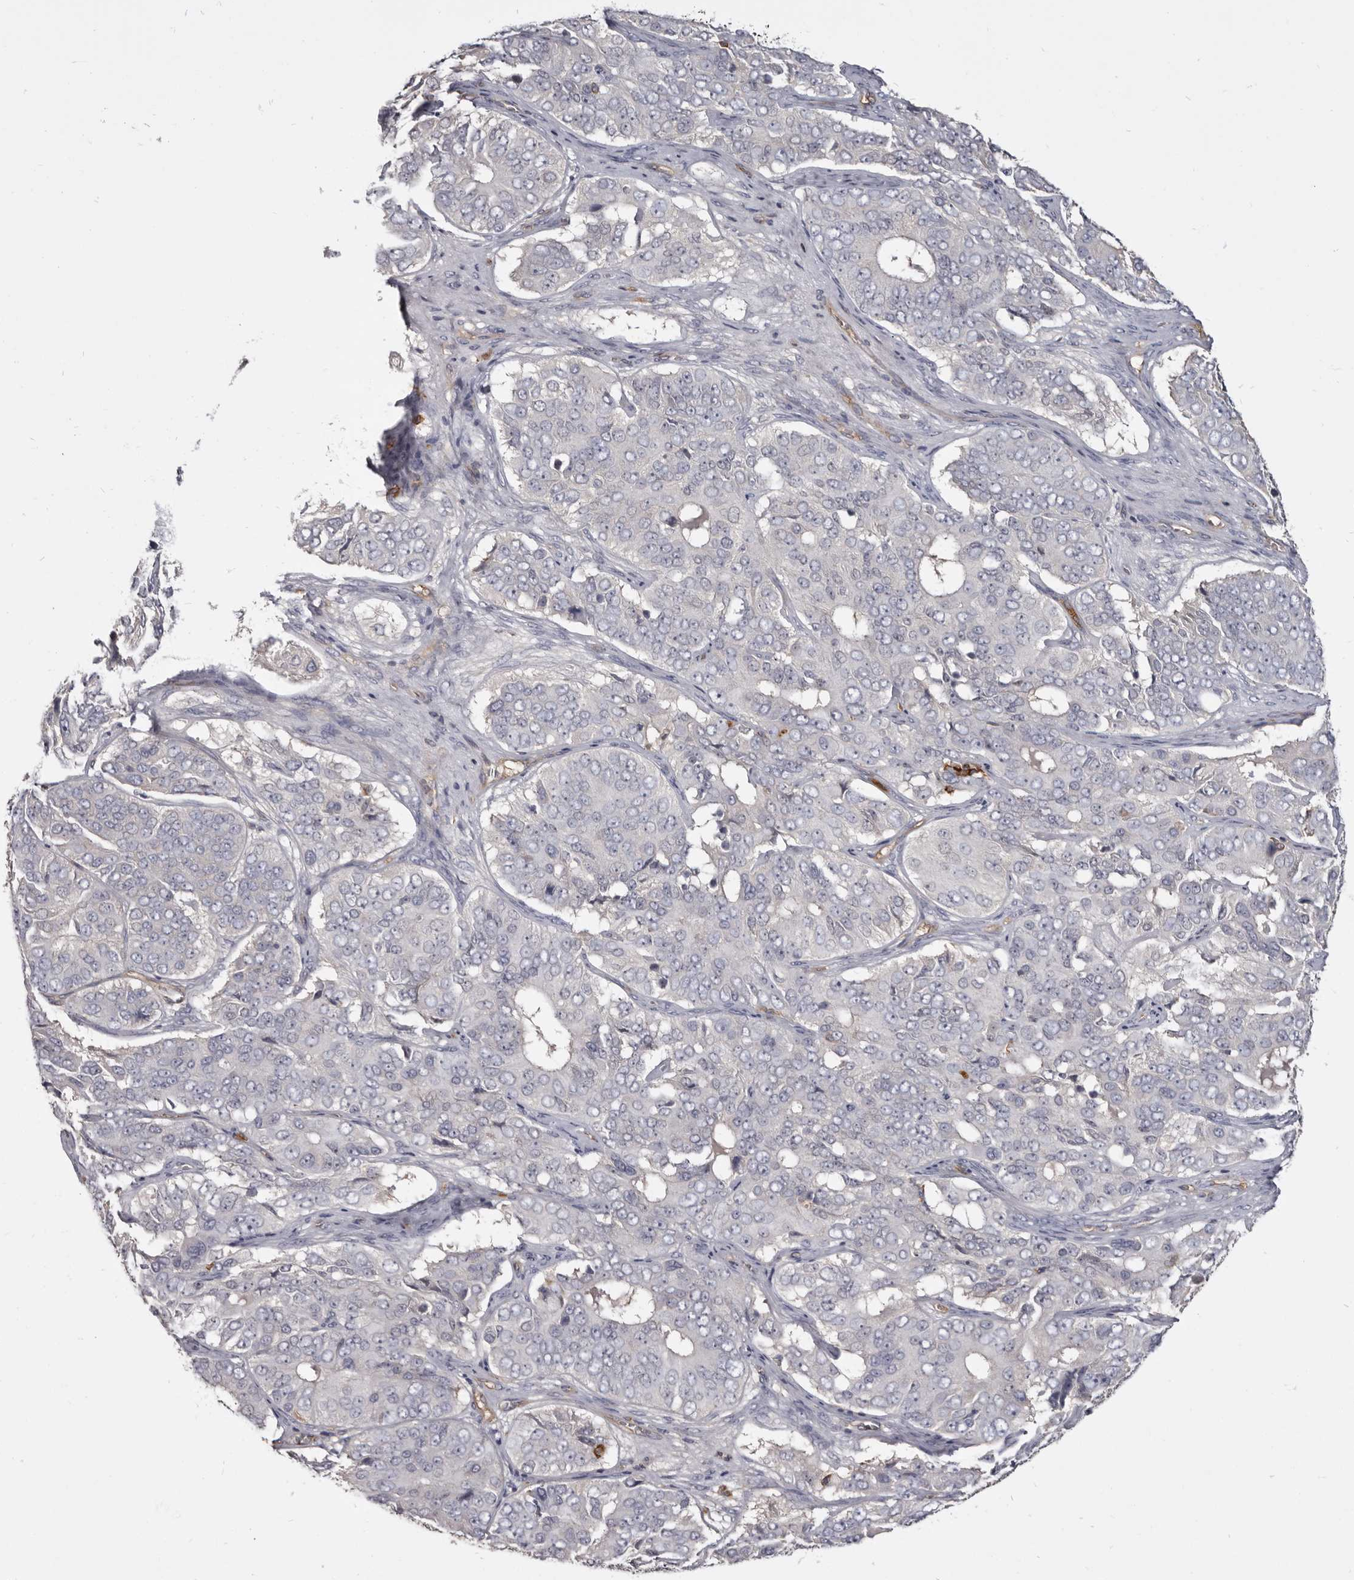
{"staining": {"intensity": "negative", "quantity": "none", "location": "none"}, "tissue": "ovarian cancer", "cell_type": "Tumor cells", "image_type": "cancer", "snomed": [{"axis": "morphology", "description": "Carcinoma, endometroid"}, {"axis": "topography", "description": "Ovary"}], "caption": "A histopathology image of human endometroid carcinoma (ovarian) is negative for staining in tumor cells.", "gene": "CBL", "patient": {"sex": "female", "age": 51}}